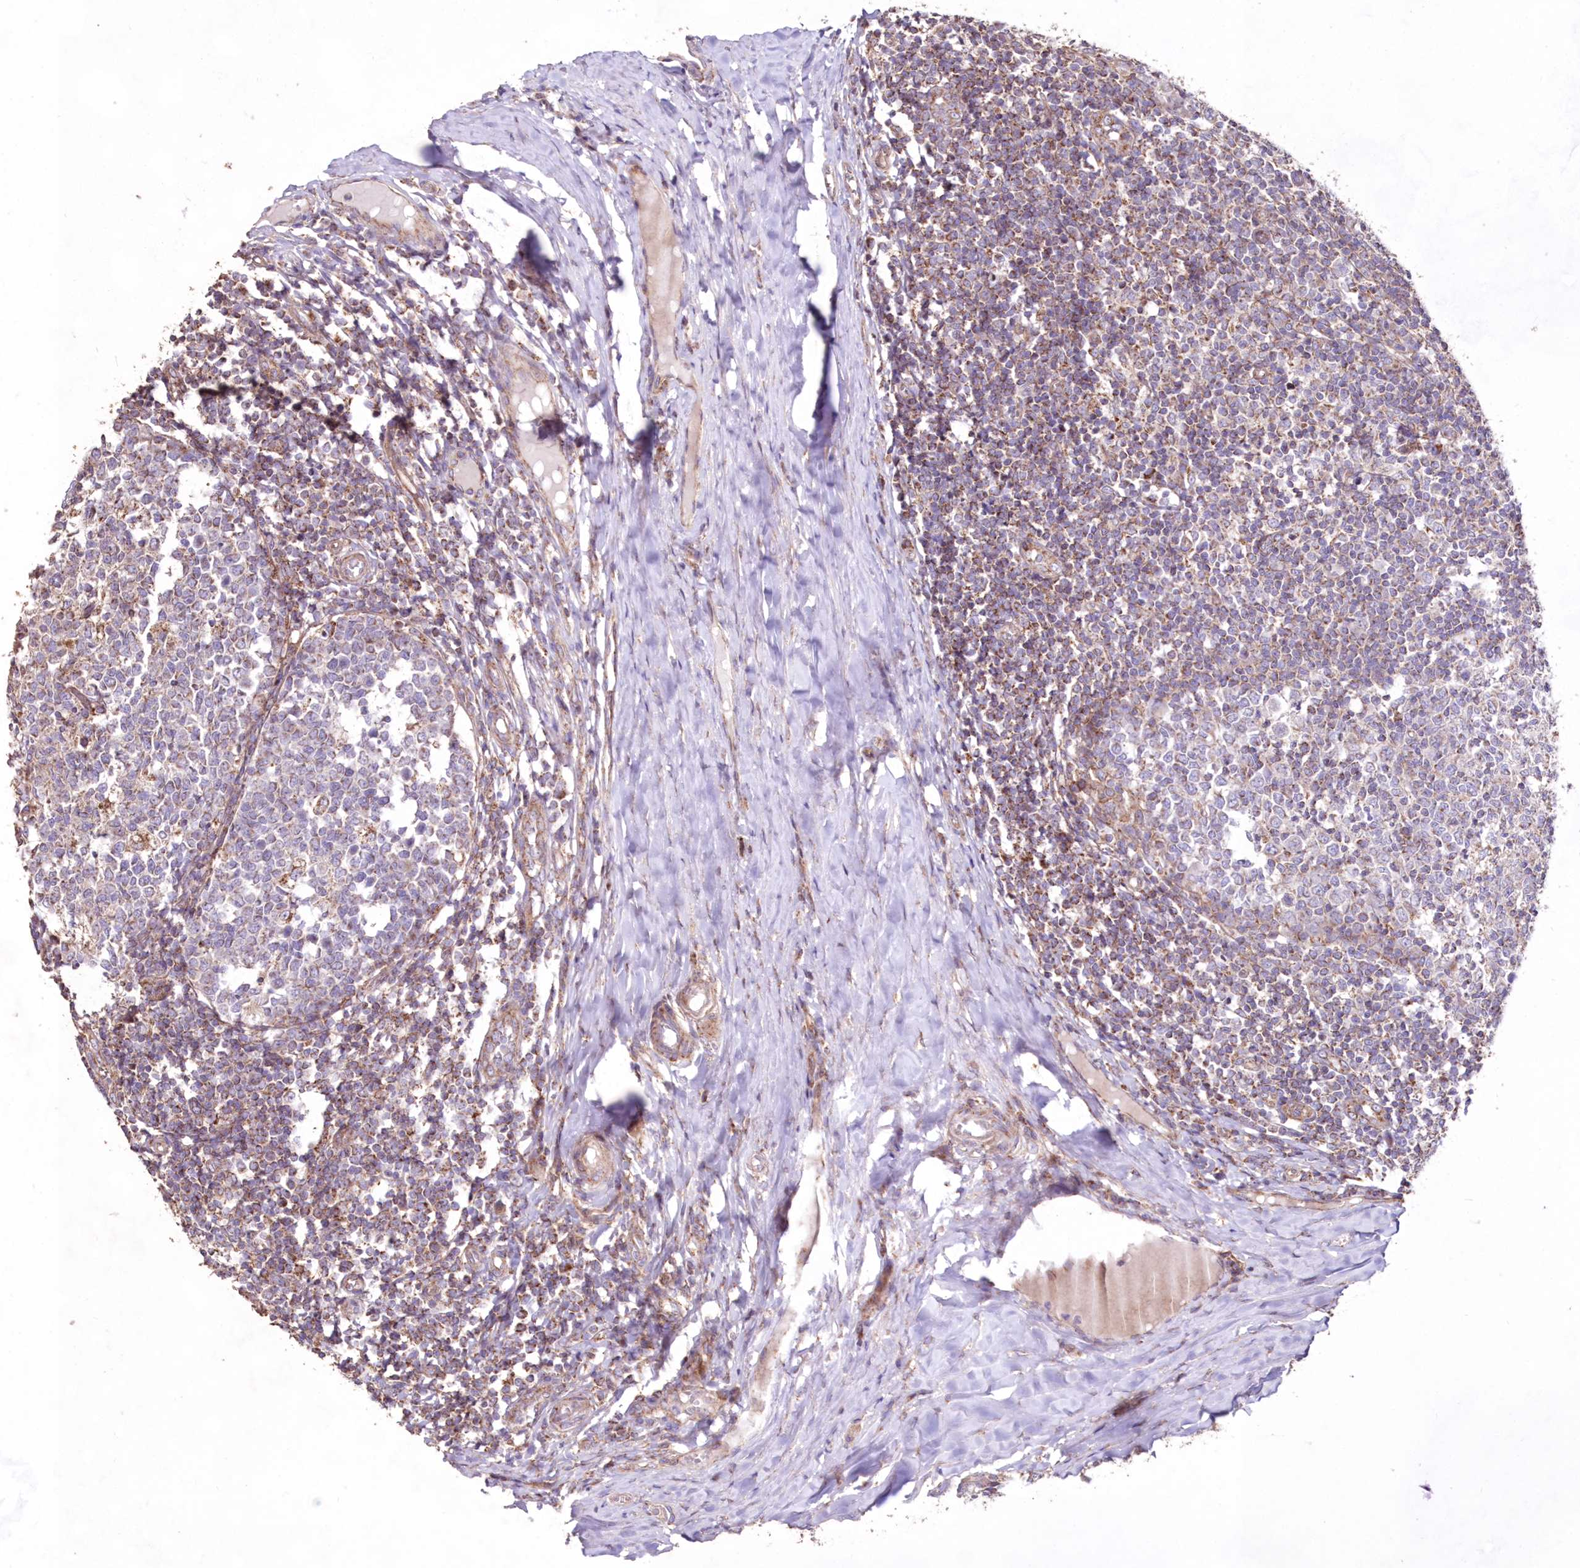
{"staining": {"intensity": "weak", "quantity": "<25%", "location": "cytoplasmic/membranous"}, "tissue": "tonsil", "cell_type": "Germinal center cells", "image_type": "normal", "snomed": [{"axis": "morphology", "description": "Normal tissue, NOS"}, {"axis": "topography", "description": "Tonsil"}], "caption": "The IHC photomicrograph has no significant expression in germinal center cells of tonsil. (Stains: DAB (3,3'-diaminobenzidine) immunohistochemistry (IHC) with hematoxylin counter stain, Microscopy: brightfield microscopy at high magnification).", "gene": "HADHB", "patient": {"sex": "female", "age": 19}}